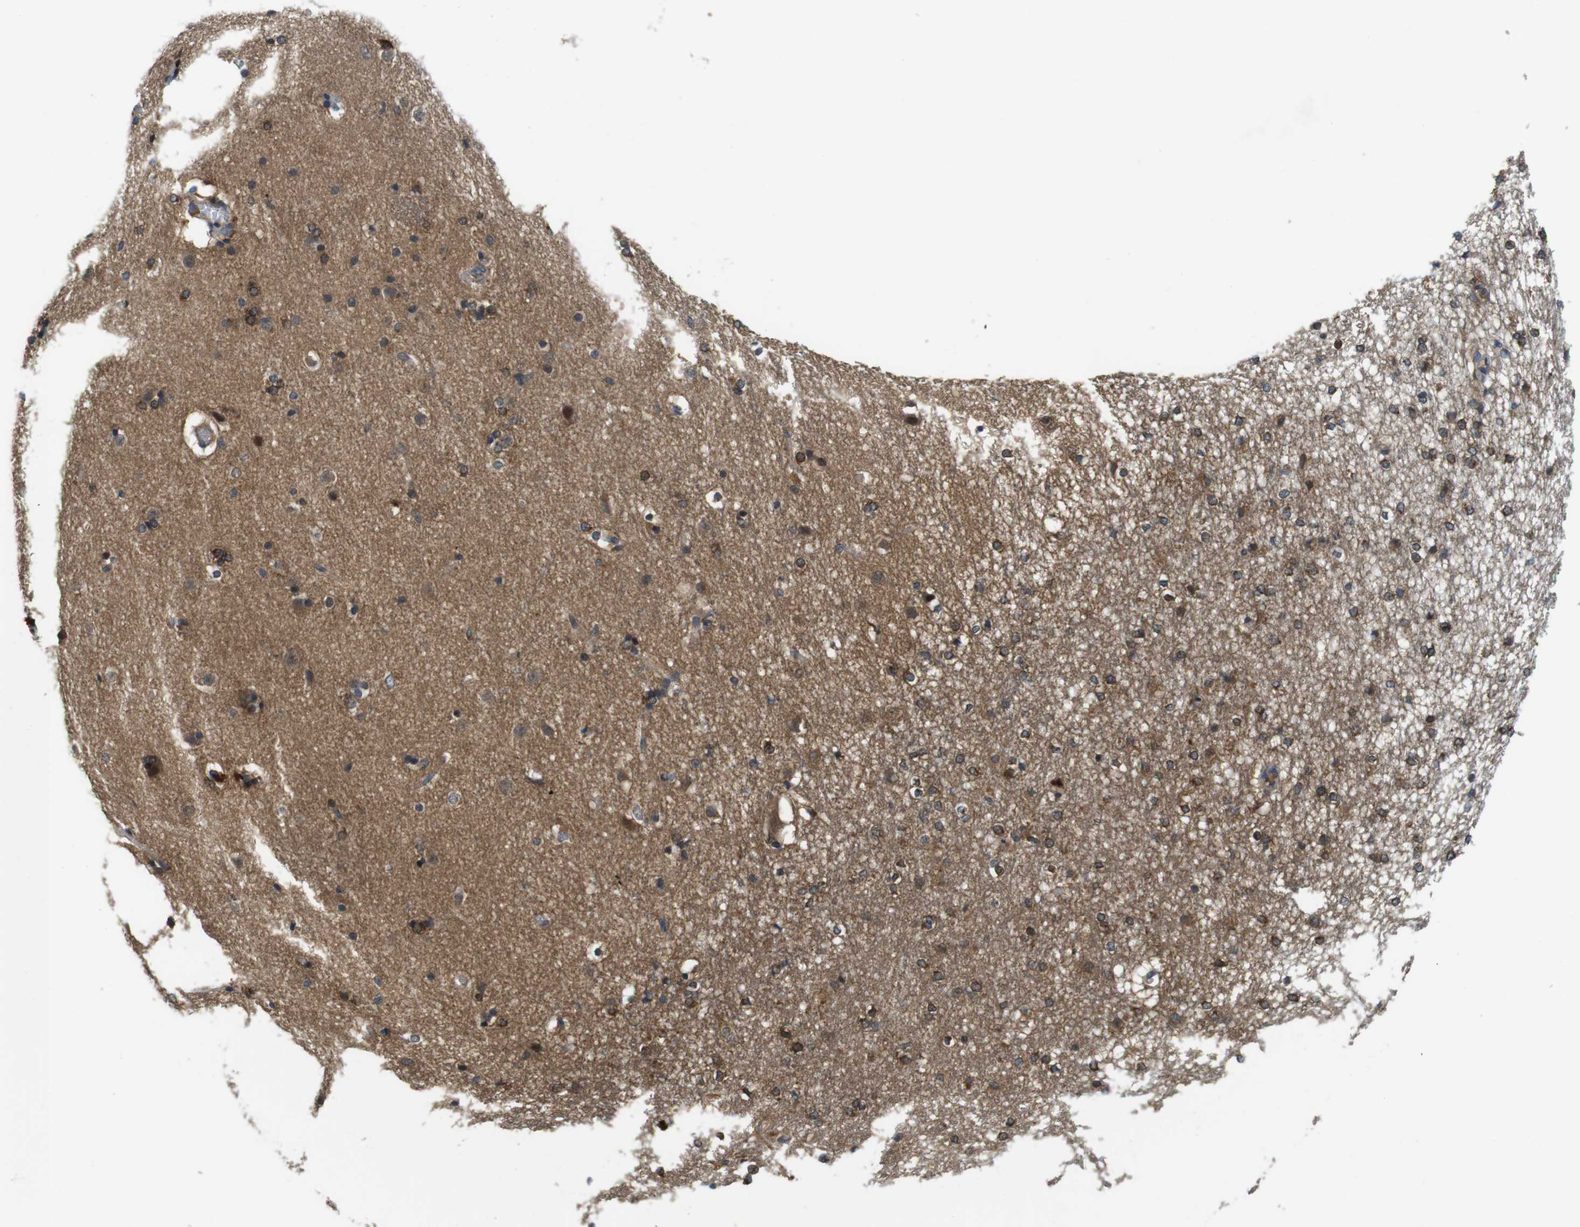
{"staining": {"intensity": "moderate", "quantity": "25%-75%", "location": "cytoplasmic/membranous"}, "tissue": "caudate", "cell_type": "Glial cells", "image_type": "normal", "snomed": [{"axis": "morphology", "description": "Normal tissue, NOS"}, {"axis": "topography", "description": "Lateral ventricle wall"}], "caption": "Moderate cytoplasmic/membranous protein positivity is identified in about 25%-75% of glial cells in caudate. The staining was performed using DAB to visualize the protein expression in brown, while the nuclei were stained in blue with hematoxylin (Magnification: 20x).", "gene": "CD163L1", "patient": {"sex": "female", "age": 19}}